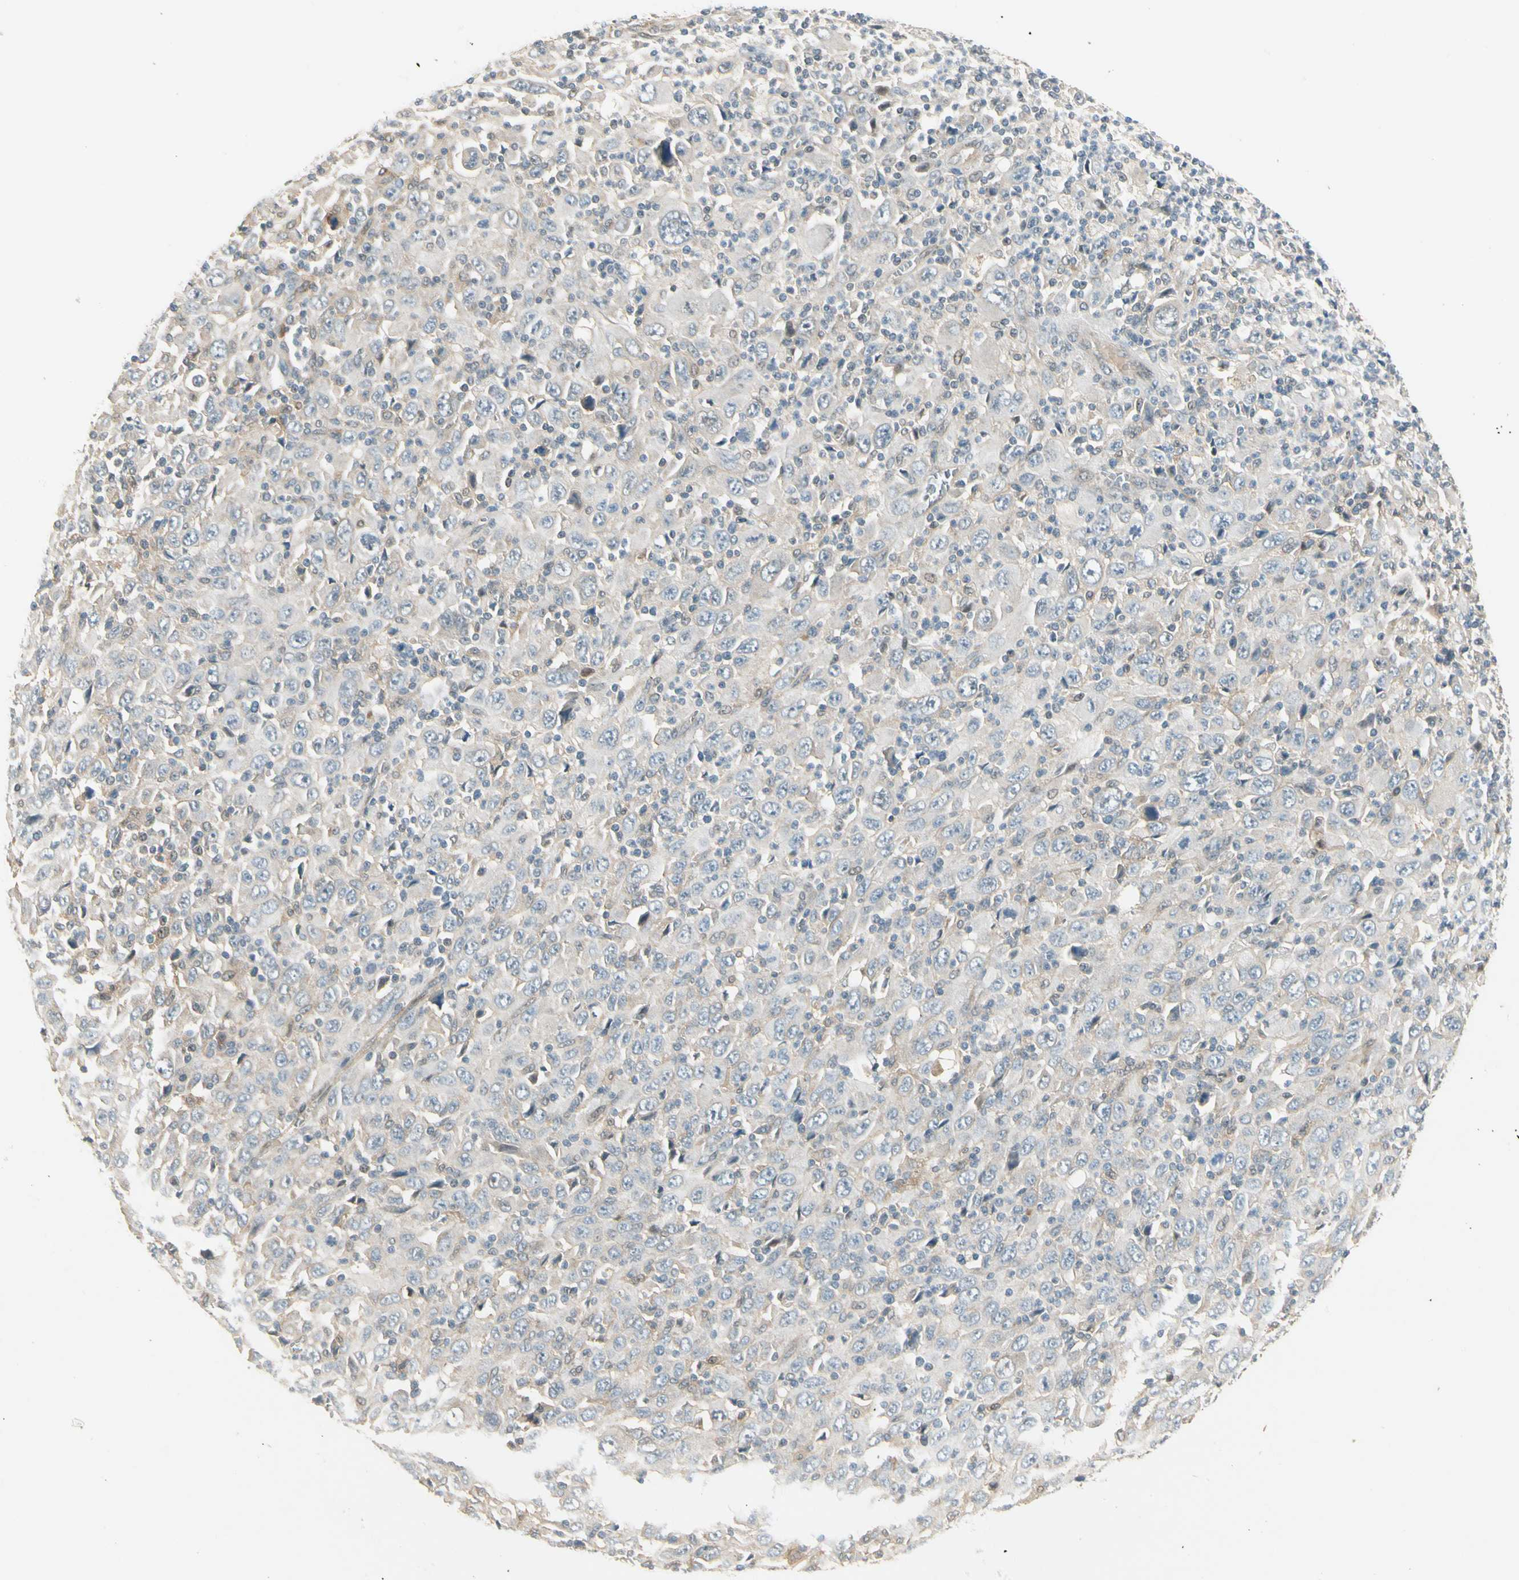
{"staining": {"intensity": "weak", "quantity": "<25%", "location": "cytoplasmic/membranous"}, "tissue": "melanoma", "cell_type": "Tumor cells", "image_type": "cancer", "snomed": [{"axis": "morphology", "description": "Malignant melanoma, Metastatic site"}, {"axis": "topography", "description": "Skin"}], "caption": "The image shows no significant expression in tumor cells of malignant melanoma (metastatic site).", "gene": "EPHB3", "patient": {"sex": "female", "age": 56}}